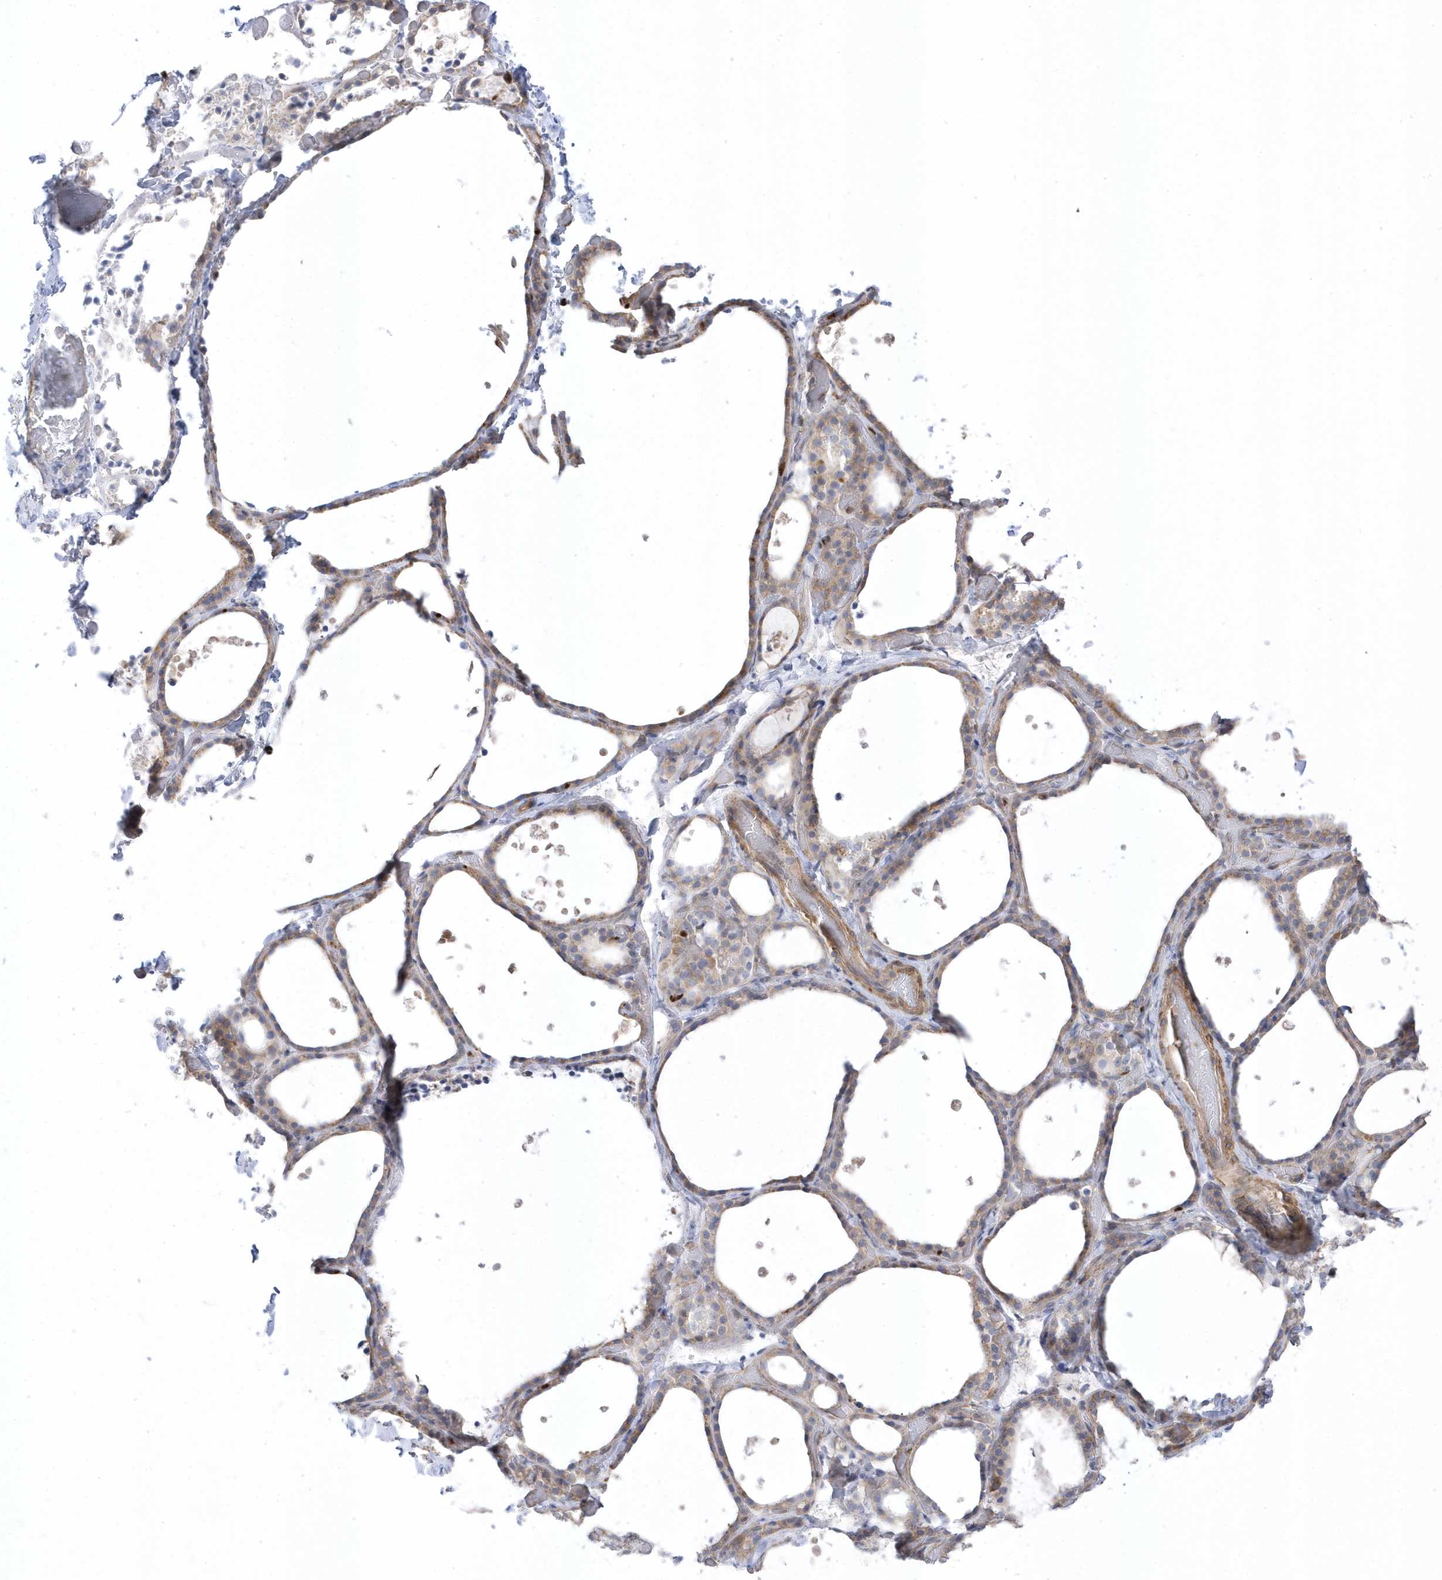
{"staining": {"intensity": "weak", "quantity": "25%-75%", "location": "cytoplasmic/membranous"}, "tissue": "thyroid gland", "cell_type": "Glandular cells", "image_type": "normal", "snomed": [{"axis": "morphology", "description": "Normal tissue, NOS"}, {"axis": "topography", "description": "Thyroid gland"}], "caption": "About 25%-75% of glandular cells in benign human thyroid gland reveal weak cytoplasmic/membranous protein positivity as visualized by brown immunohistochemical staining.", "gene": "GTPBP6", "patient": {"sex": "female", "age": 44}}